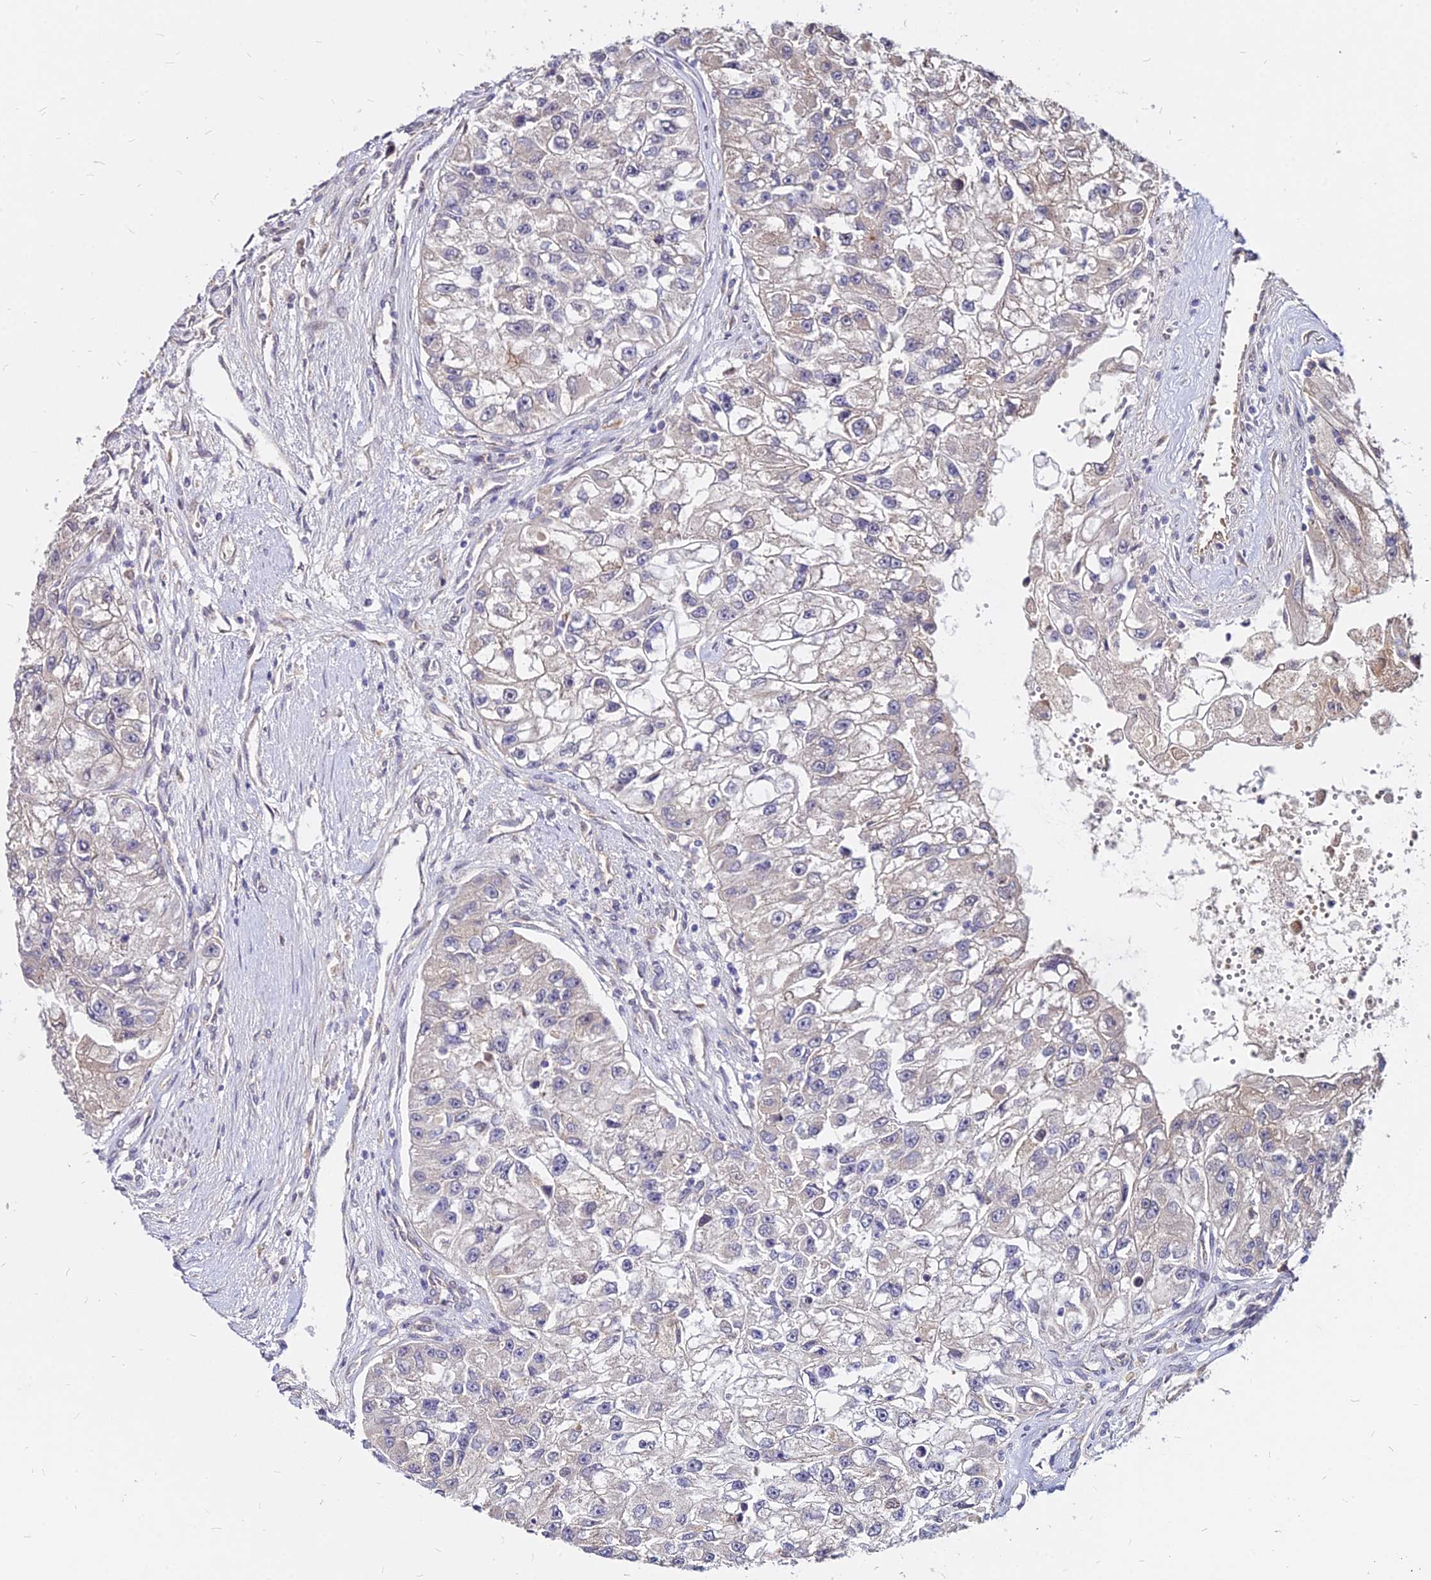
{"staining": {"intensity": "negative", "quantity": "none", "location": "none"}, "tissue": "renal cancer", "cell_type": "Tumor cells", "image_type": "cancer", "snomed": [{"axis": "morphology", "description": "Adenocarcinoma, NOS"}, {"axis": "topography", "description": "Kidney"}], "caption": "IHC of renal adenocarcinoma reveals no positivity in tumor cells. Brightfield microscopy of IHC stained with DAB (brown) and hematoxylin (blue), captured at high magnification.", "gene": "C11orf68", "patient": {"sex": "male", "age": 63}}